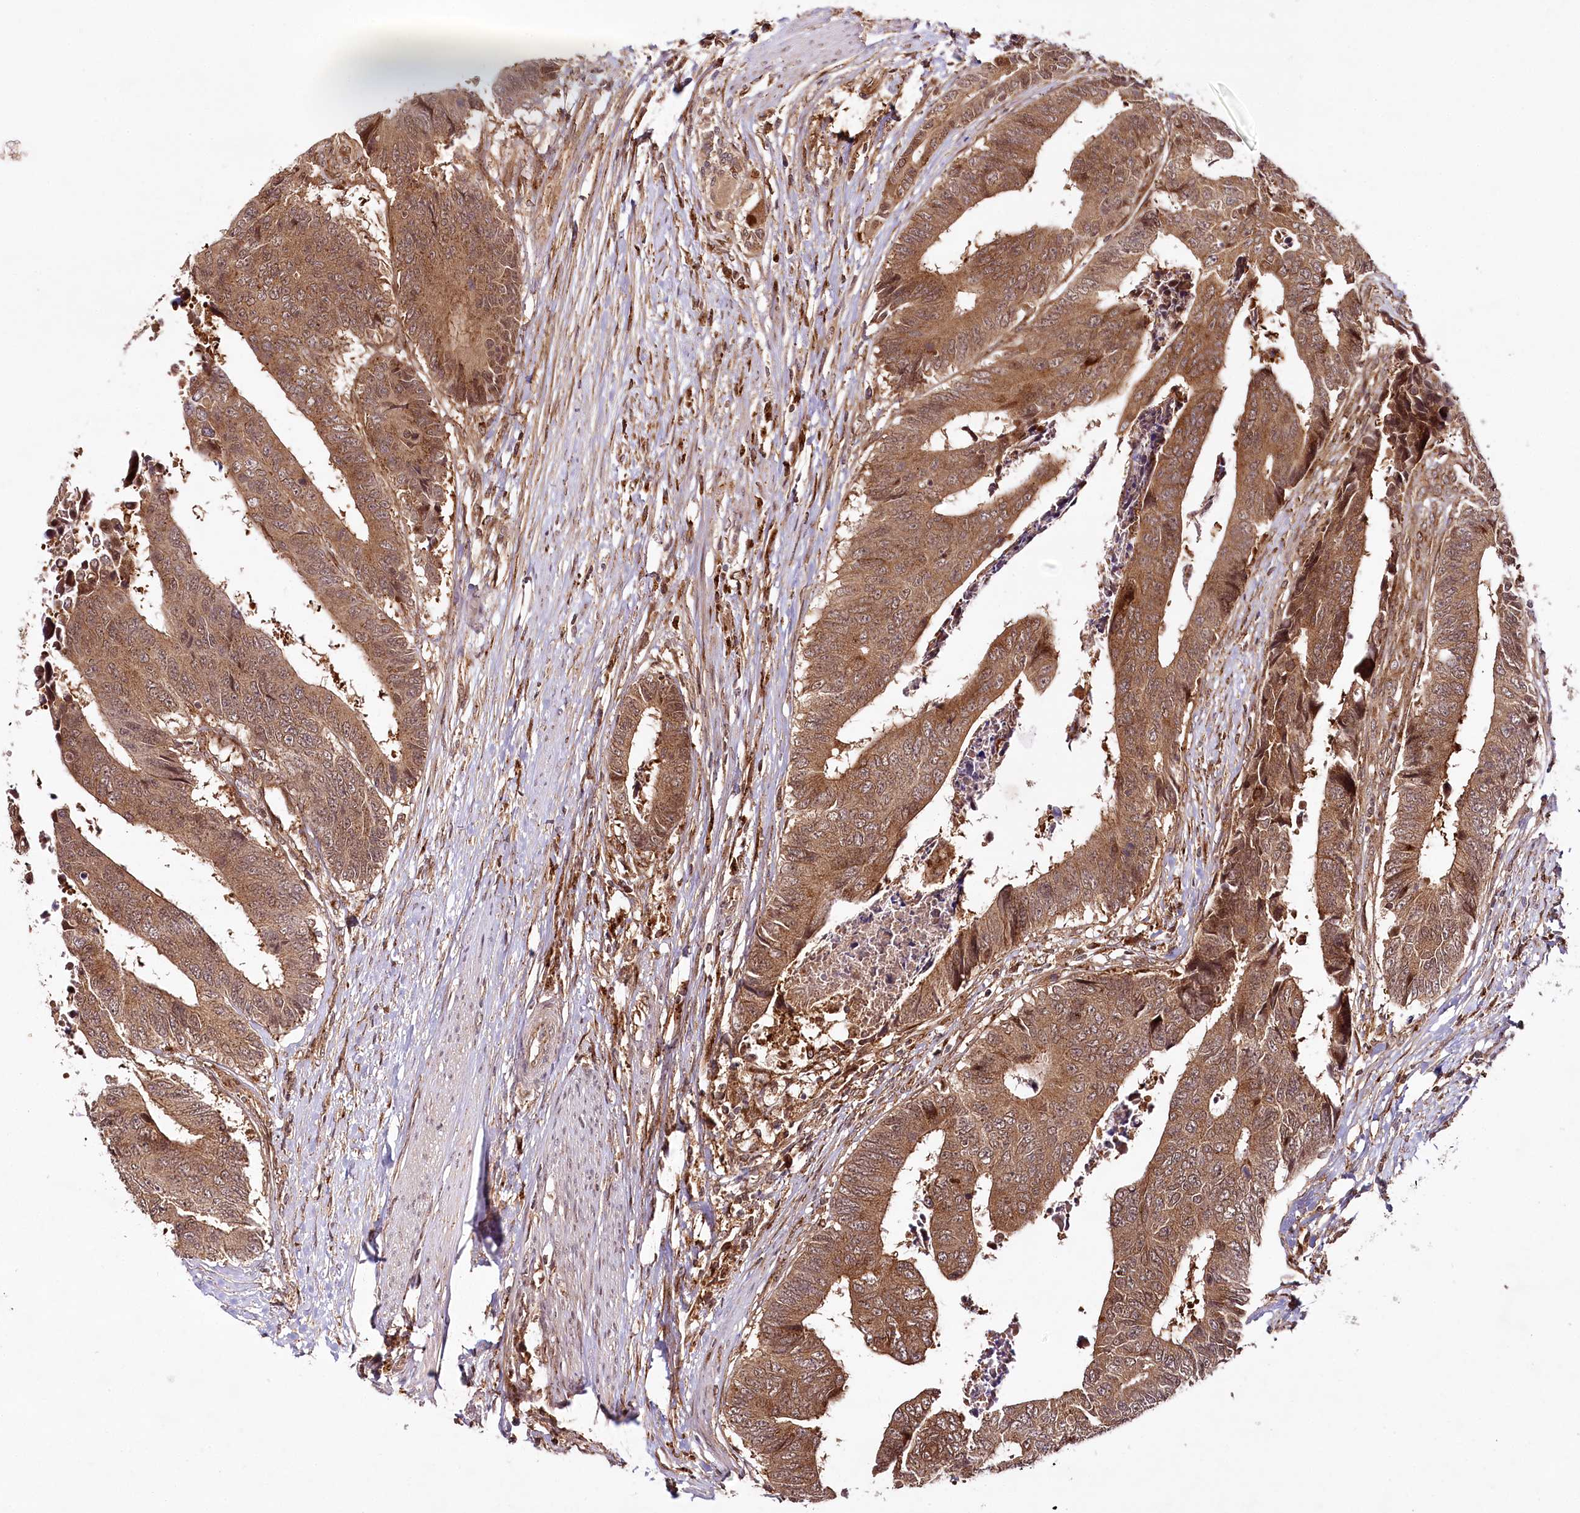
{"staining": {"intensity": "moderate", "quantity": ">75%", "location": "cytoplasmic/membranous,nuclear"}, "tissue": "colorectal cancer", "cell_type": "Tumor cells", "image_type": "cancer", "snomed": [{"axis": "morphology", "description": "Adenocarcinoma, NOS"}, {"axis": "topography", "description": "Rectum"}], "caption": "DAB (3,3'-diaminobenzidine) immunohistochemical staining of colorectal cancer (adenocarcinoma) reveals moderate cytoplasmic/membranous and nuclear protein expression in approximately >75% of tumor cells.", "gene": "COPG1", "patient": {"sex": "male", "age": 84}}